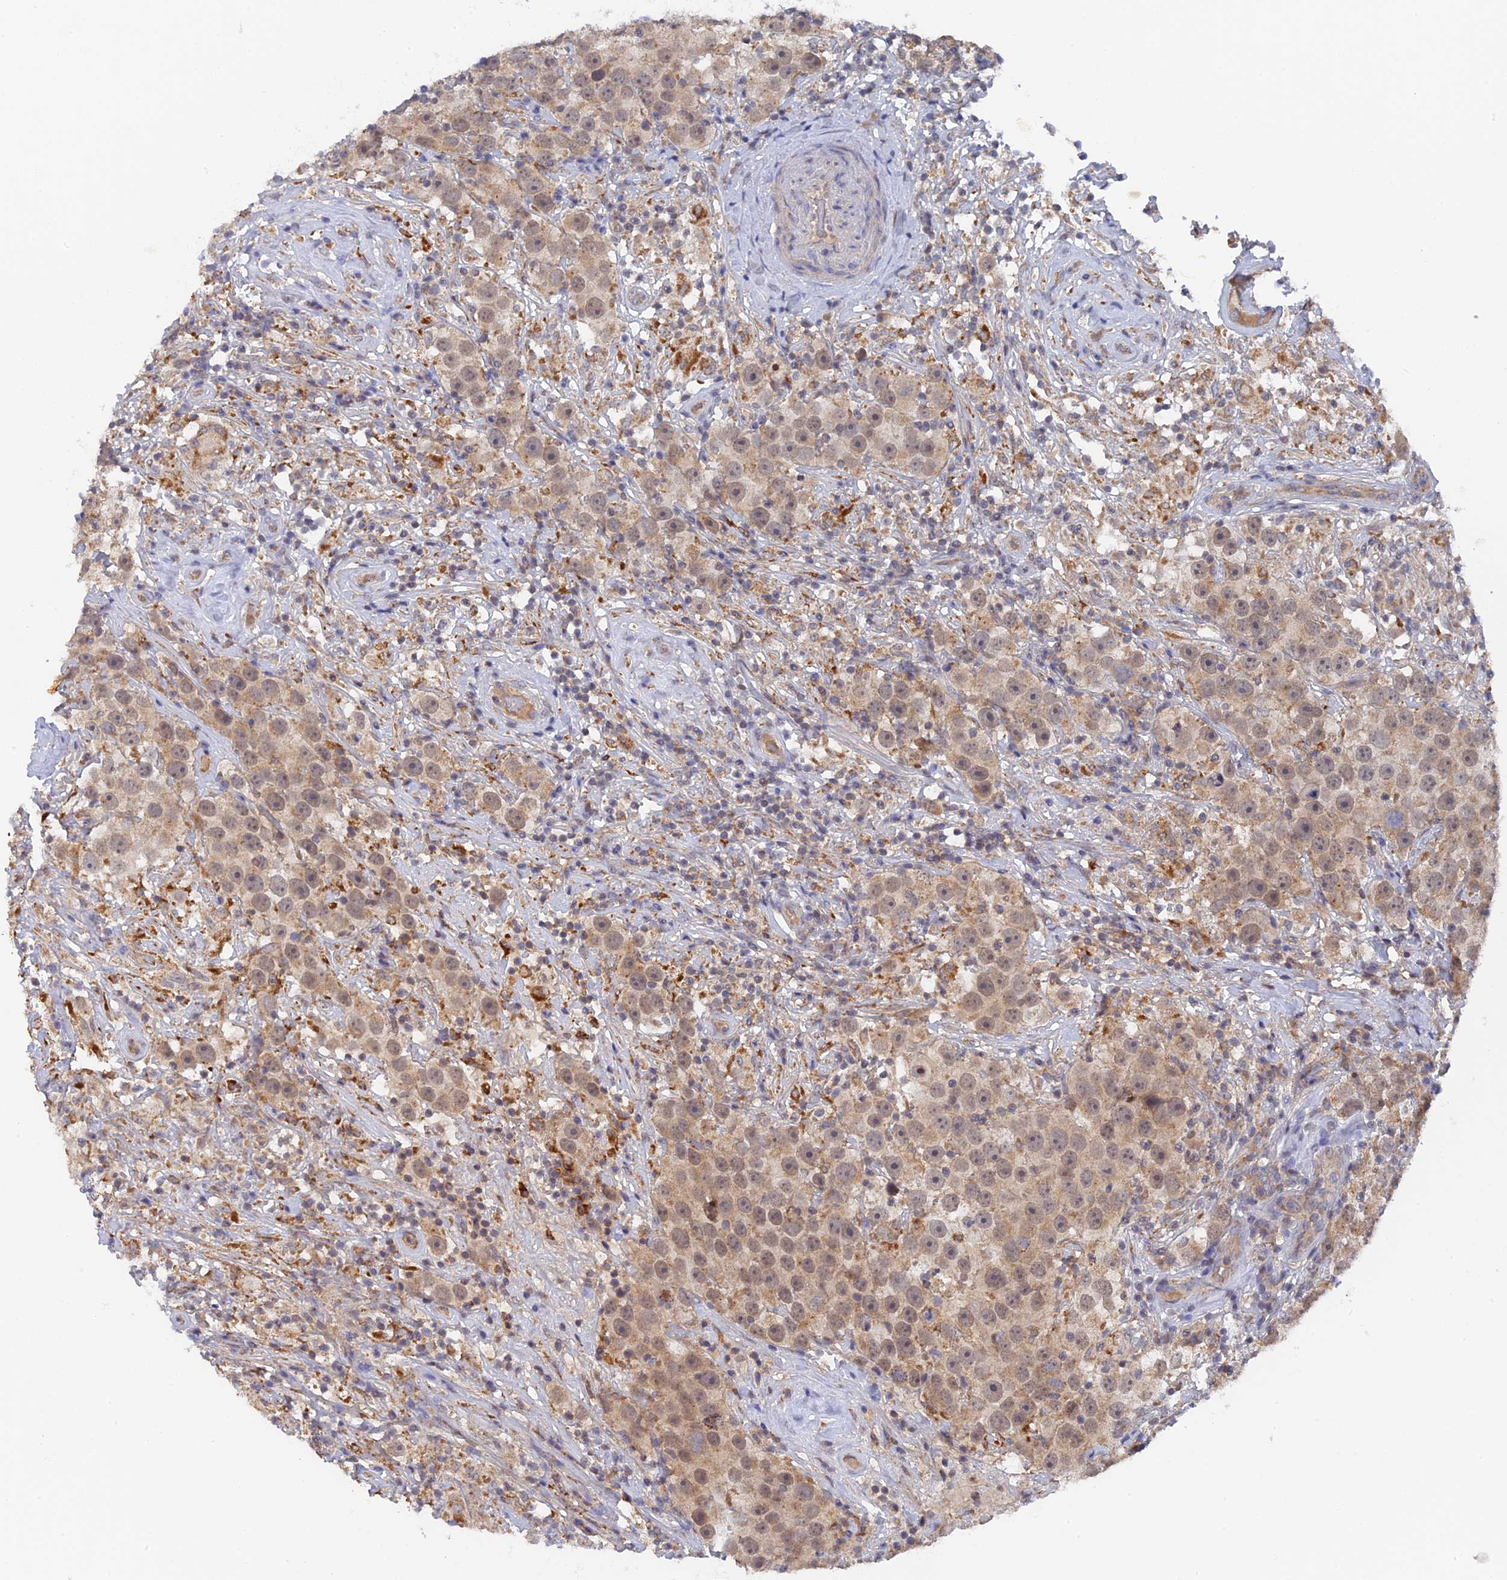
{"staining": {"intensity": "weak", "quantity": ">75%", "location": "cytoplasmic/membranous,nuclear"}, "tissue": "testis cancer", "cell_type": "Tumor cells", "image_type": "cancer", "snomed": [{"axis": "morphology", "description": "Seminoma, NOS"}, {"axis": "topography", "description": "Testis"}], "caption": "Protein staining reveals weak cytoplasmic/membranous and nuclear expression in approximately >75% of tumor cells in seminoma (testis). The protein of interest is stained brown, and the nuclei are stained in blue (DAB IHC with brightfield microscopy, high magnification).", "gene": "MIGA2", "patient": {"sex": "male", "age": 49}}